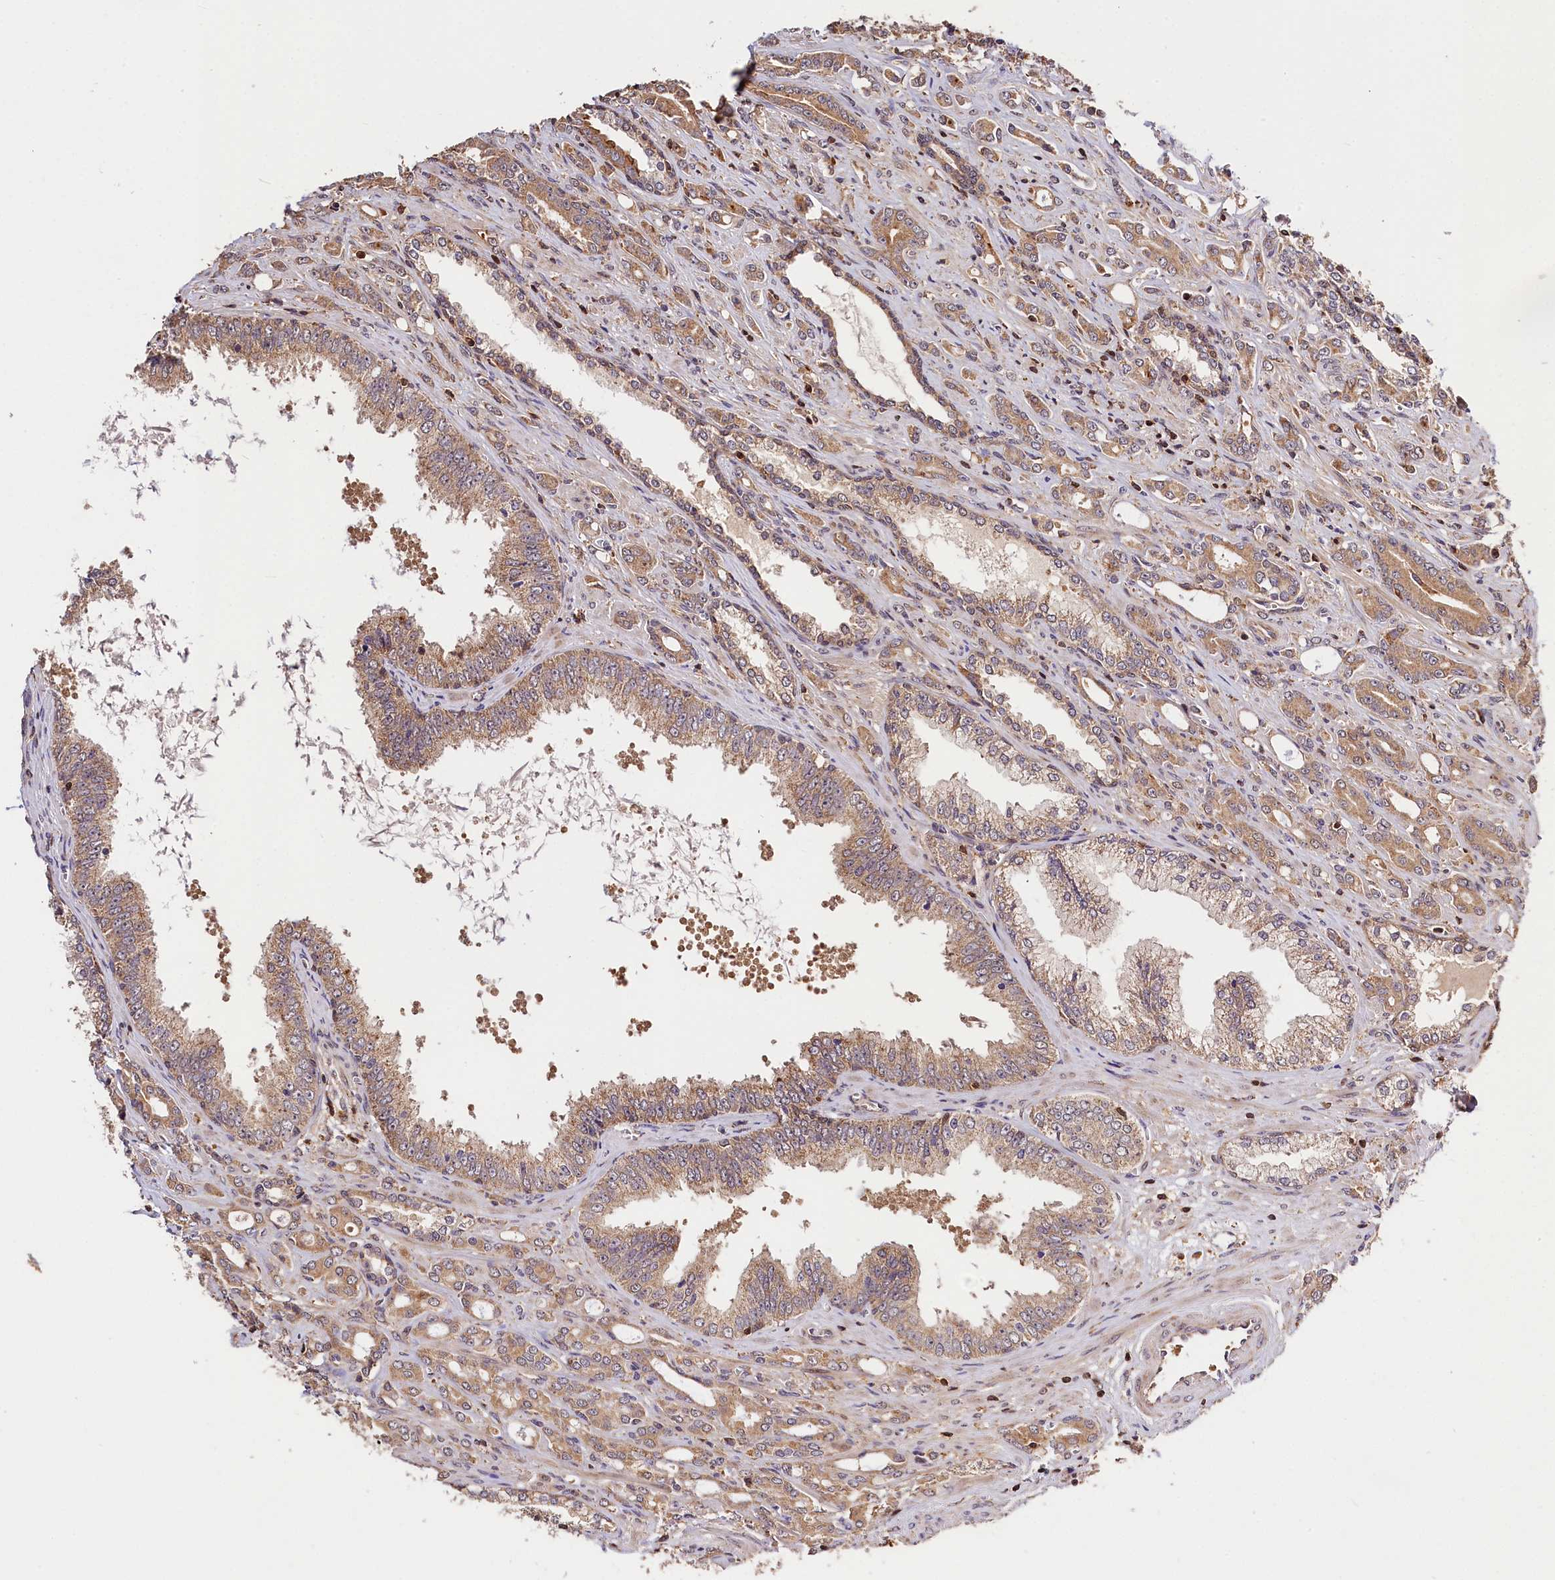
{"staining": {"intensity": "moderate", "quantity": ">75%", "location": "cytoplasmic/membranous"}, "tissue": "prostate cancer", "cell_type": "Tumor cells", "image_type": "cancer", "snomed": [{"axis": "morphology", "description": "Adenocarcinoma, High grade"}, {"axis": "topography", "description": "Prostate"}], "caption": "The photomicrograph shows a brown stain indicating the presence of a protein in the cytoplasmic/membranous of tumor cells in prostate cancer. (Stains: DAB (3,3'-diaminobenzidine) in brown, nuclei in blue, Microscopy: brightfield microscopy at high magnification).", "gene": "KPTN", "patient": {"sex": "male", "age": 72}}